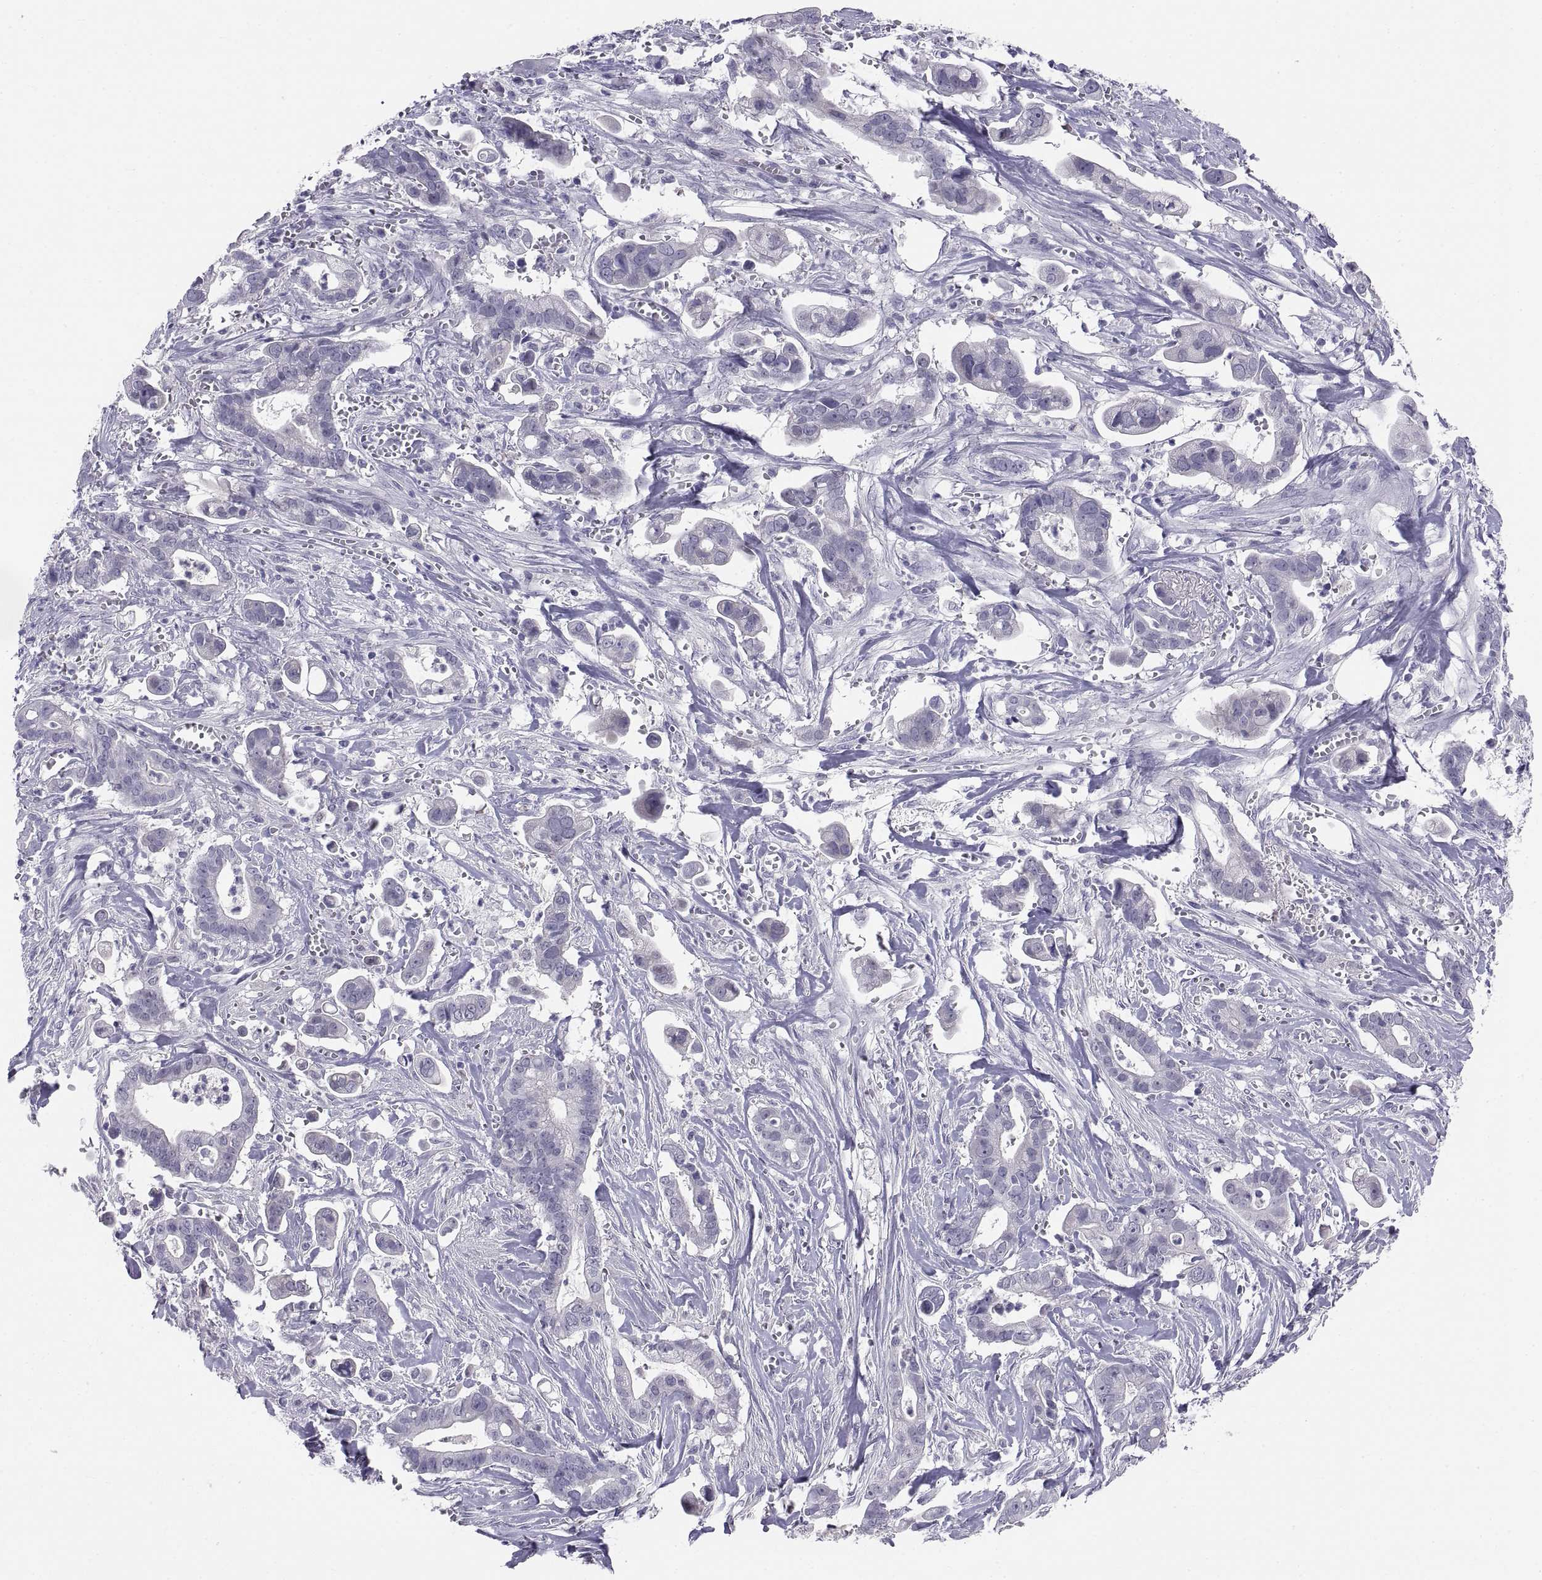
{"staining": {"intensity": "negative", "quantity": "none", "location": "none"}, "tissue": "pancreatic cancer", "cell_type": "Tumor cells", "image_type": "cancer", "snomed": [{"axis": "morphology", "description": "Adenocarcinoma, NOS"}, {"axis": "topography", "description": "Pancreas"}], "caption": "Image shows no significant protein staining in tumor cells of pancreatic cancer. (DAB immunohistochemistry visualized using brightfield microscopy, high magnification).", "gene": "TEX13A", "patient": {"sex": "male", "age": 61}}